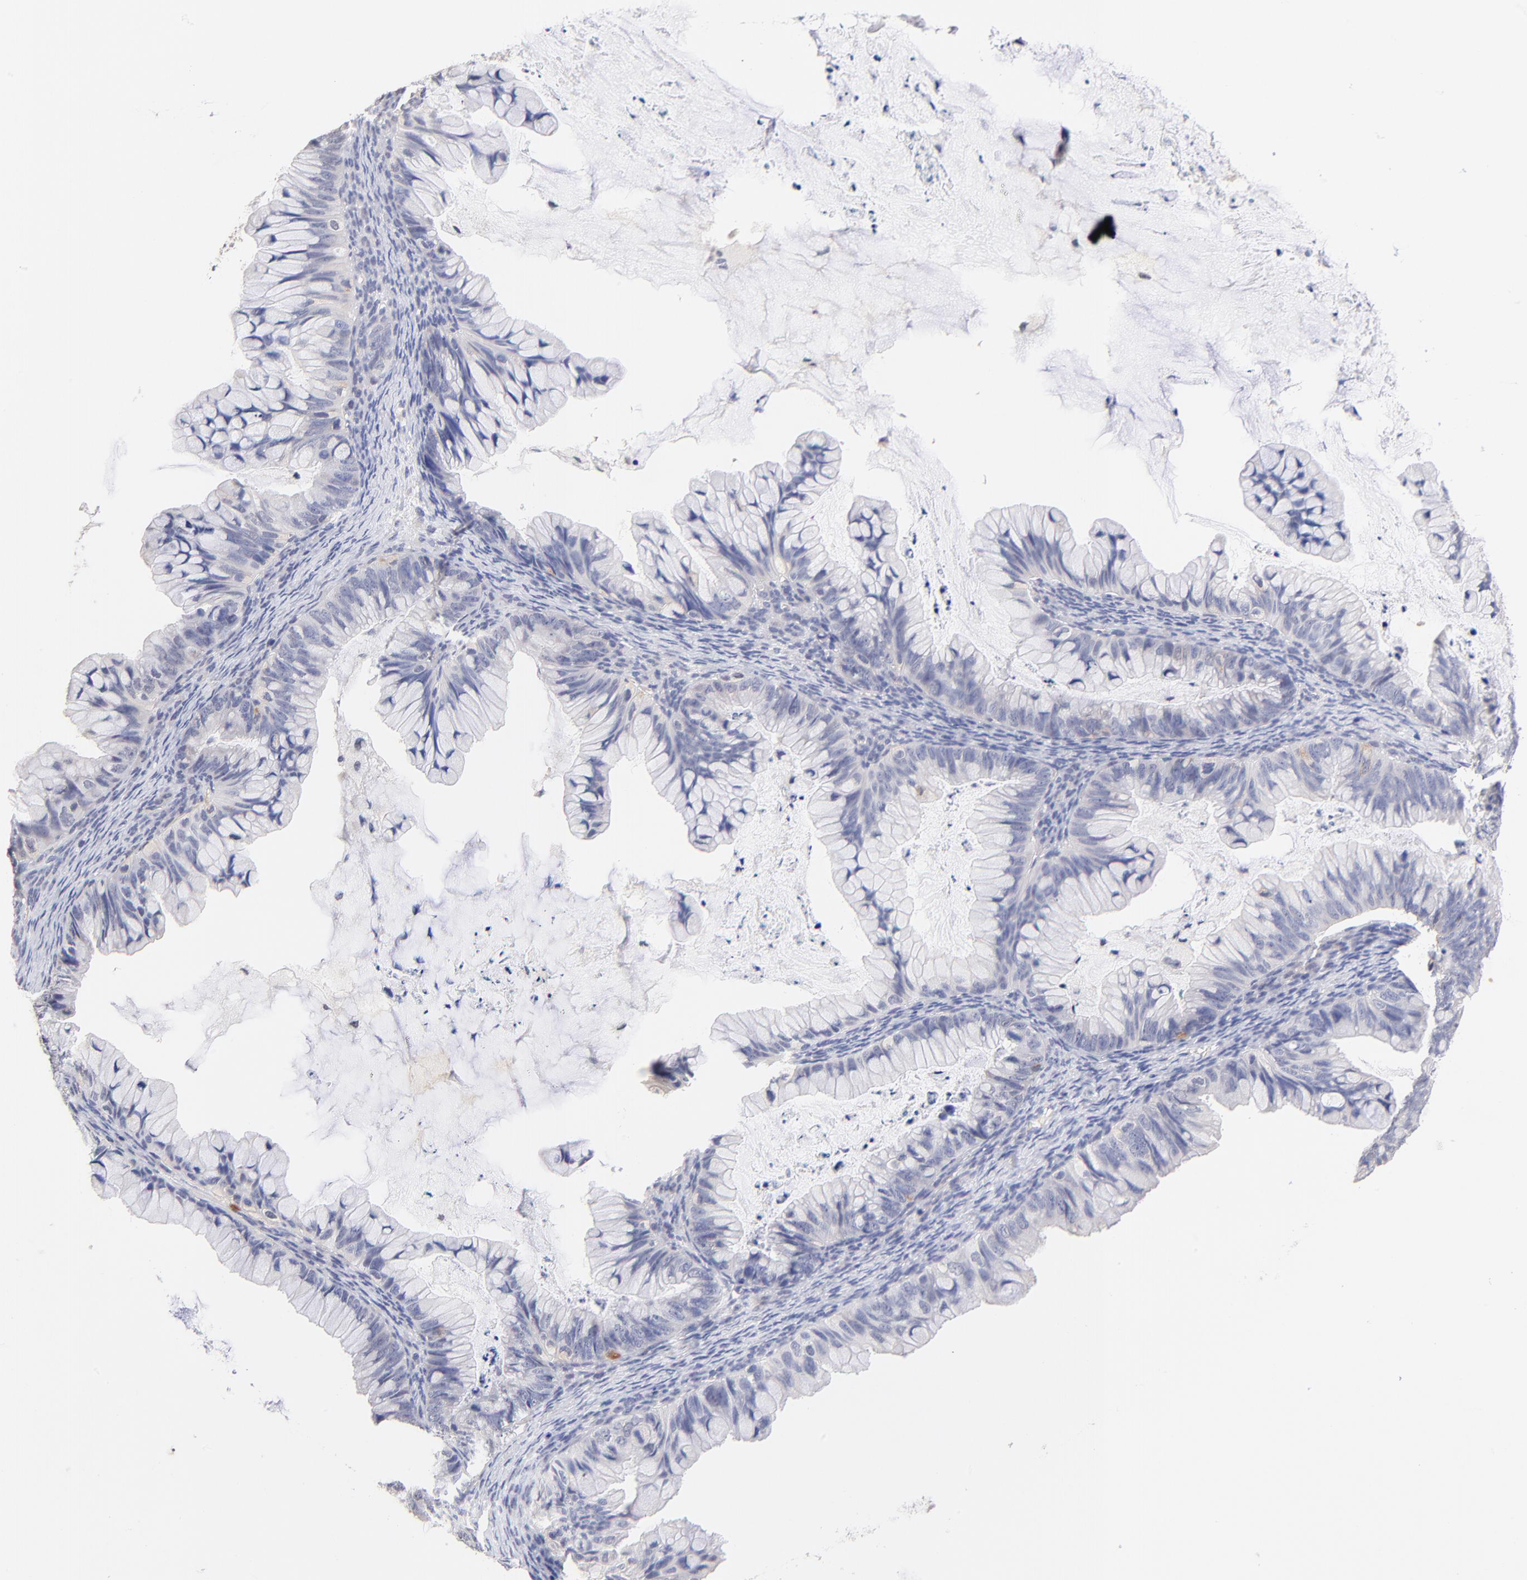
{"staining": {"intensity": "negative", "quantity": "none", "location": "none"}, "tissue": "ovarian cancer", "cell_type": "Tumor cells", "image_type": "cancer", "snomed": [{"axis": "morphology", "description": "Cystadenocarcinoma, mucinous, NOS"}, {"axis": "topography", "description": "Ovary"}], "caption": "A photomicrograph of mucinous cystadenocarcinoma (ovarian) stained for a protein displays no brown staining in tumor cells.", "gene": "RIBC2", "patient": {"sex": "female", "age": 36}}